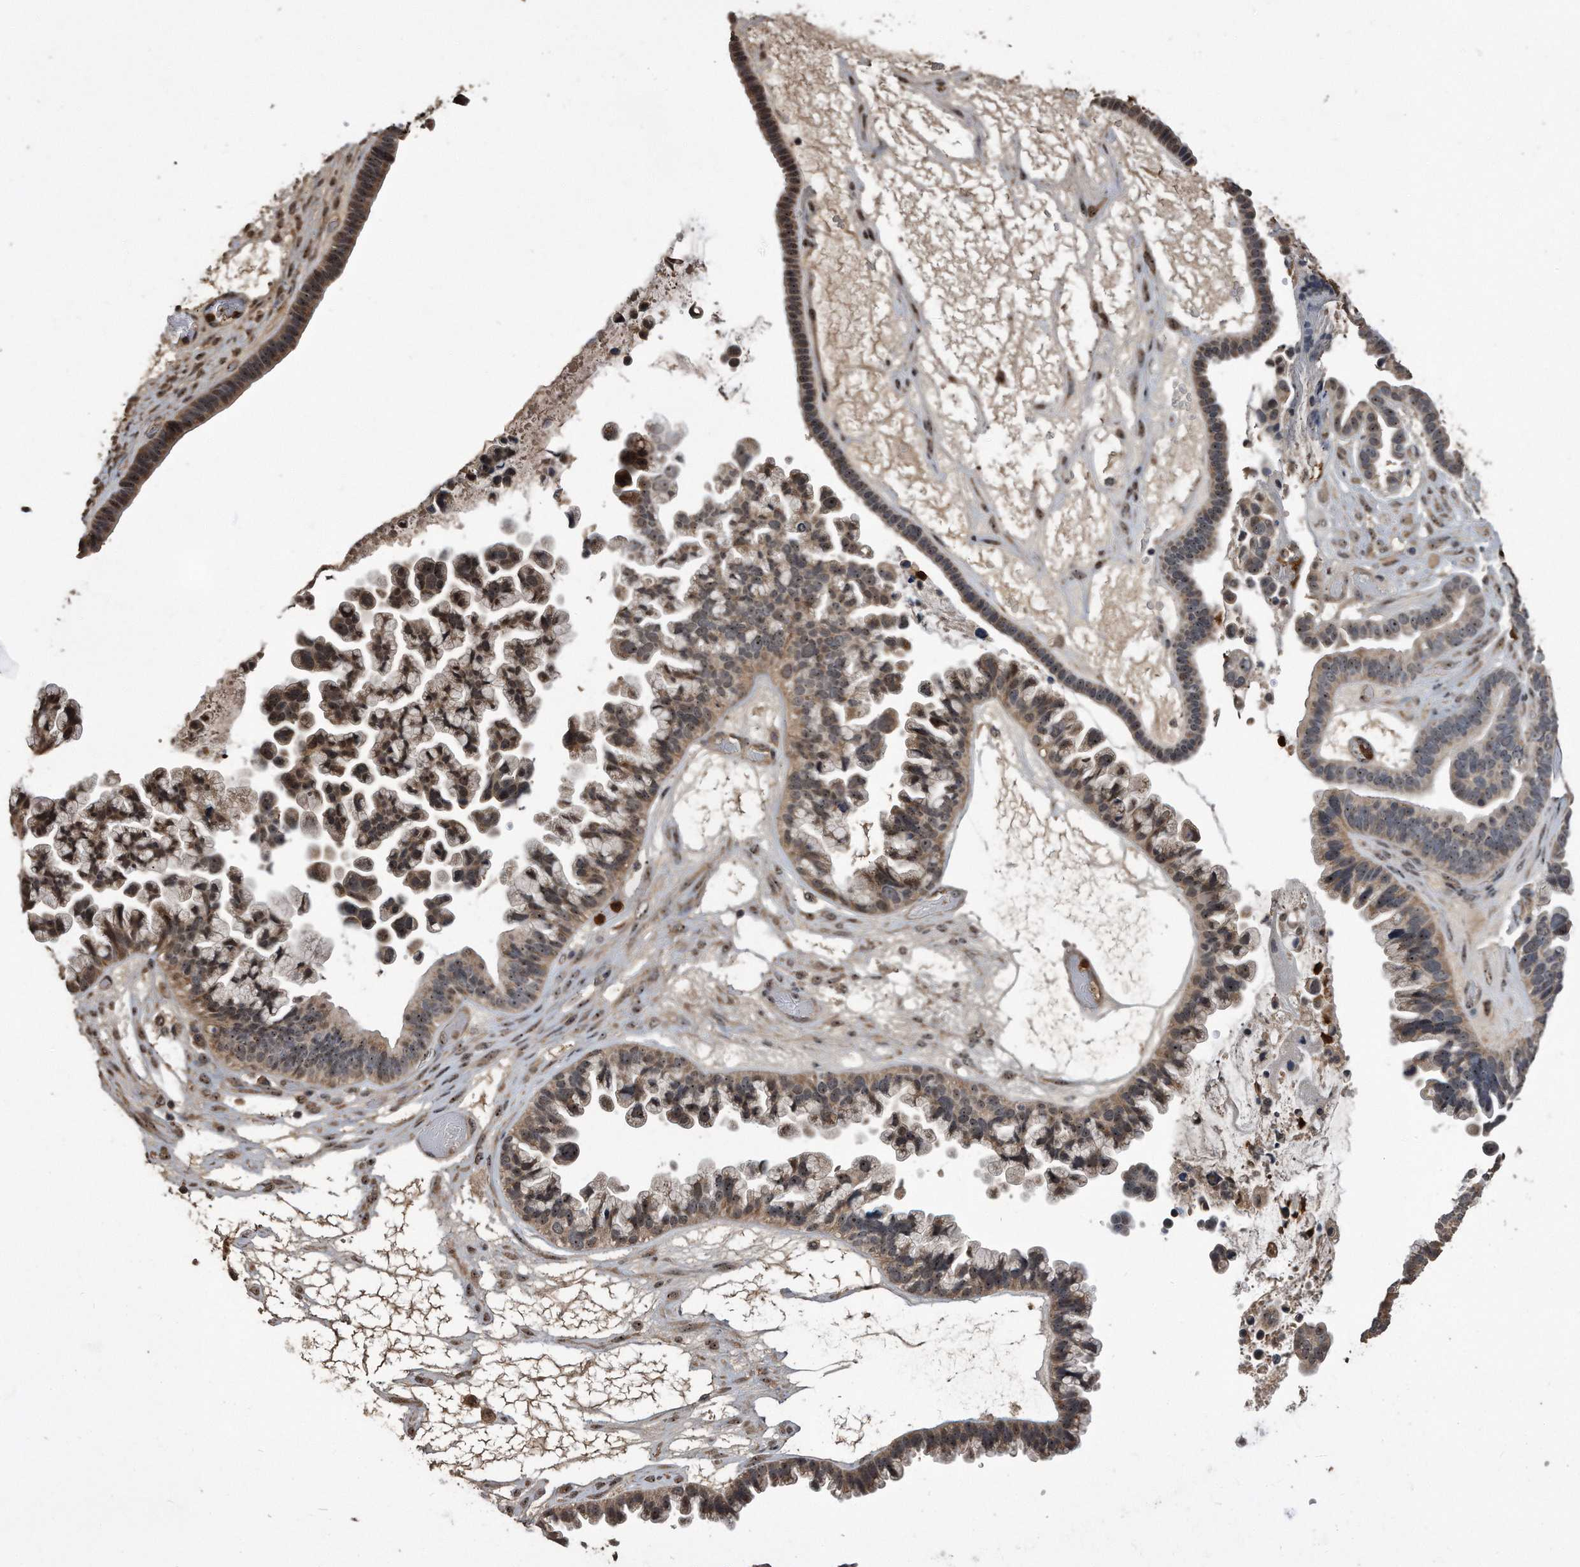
{"staining": {"intensity": "moderate", "quantity": "25%-75%", "location": "cytoplasmic/membranous,nuclear"}, "tissue": "ovarian cancer", "cell_type": "Tumor cells", "image_type": "cancer", "snomed": [{"axis": "morphology", "description": "Cystadenocarcinoma, serous, NOS"}, {"axis": "topography", "description": "Ovary"}], "caption": "High-power microscopy captured an IHC micrograph of ovarian cancer (serous cystadenocarcinoma), revealing moderate cytoplasmic/membranous and nuclear positivity in approximately 25%-75% of tumor cells.", "gene": "PELO", "patient": {"sex": "female", "age": 56}}